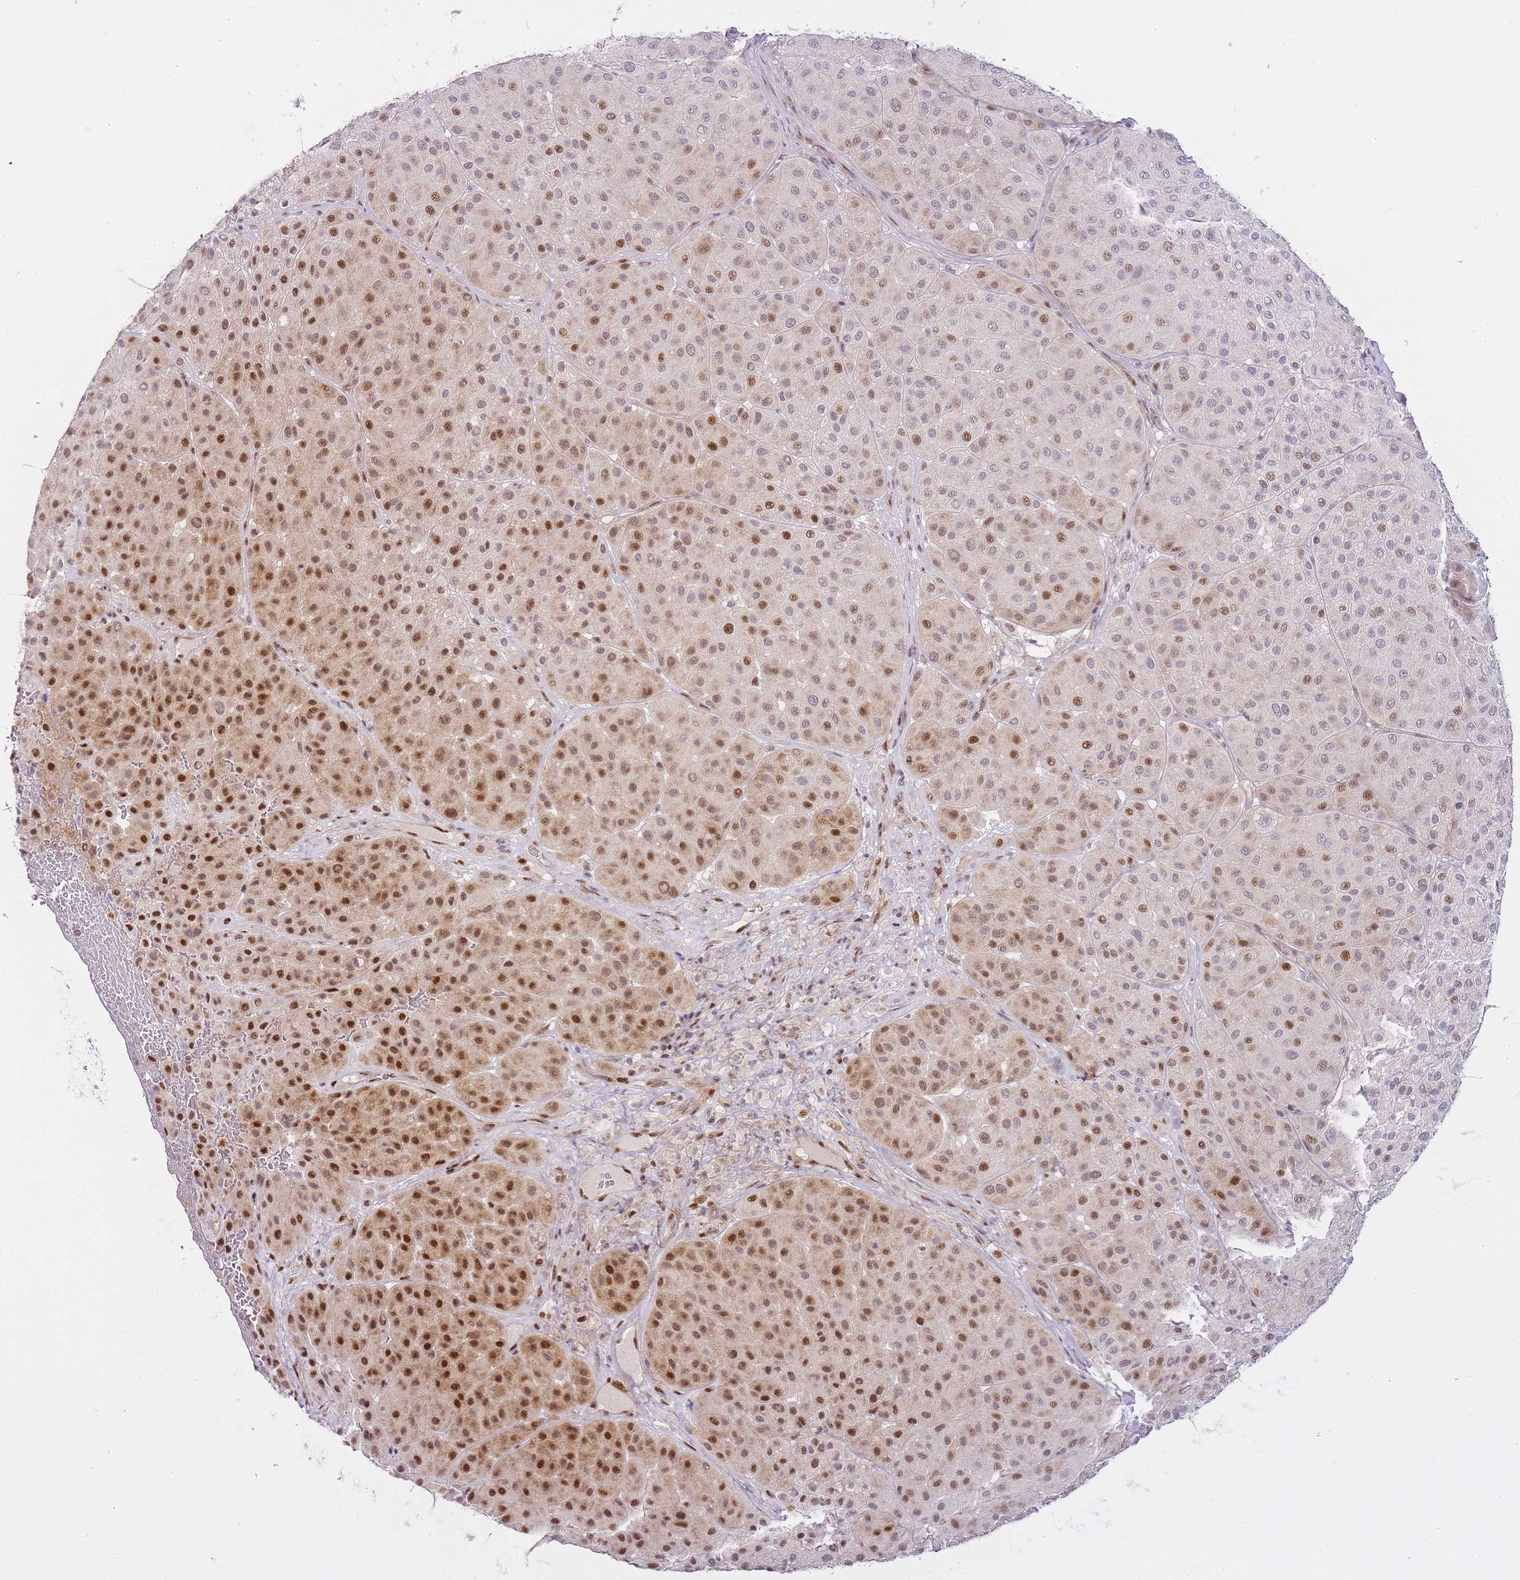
{"staining": {"intensity": "strong", "quantity": "25%-75%", "location": "cytoplasmic/membranous,nuclear"}, "tissue": "melanoma", "cell_type": "Tumor cells", "image_type": "cancer", "snomed": [{"axis": "morphology", "description": "Malignant melanoma, Metastatic site"}, {"axis": "topography", "description": "Smooth muscle"}], "caption": "An image of malignant melanoma (metastatic site) stained for a protein demonstrates strong cytoplasmic/membranous and nuclear brown staining in tumor cells. The staining was performed using DAB (3,3'-diaminobenzidine) to visualize the protein expression in brown, while the nuclei were stained in blue with hematoxylin (Magnification: 20x).", "gene": "OGG1", "patient": {"sex": "male", "age": 41}}